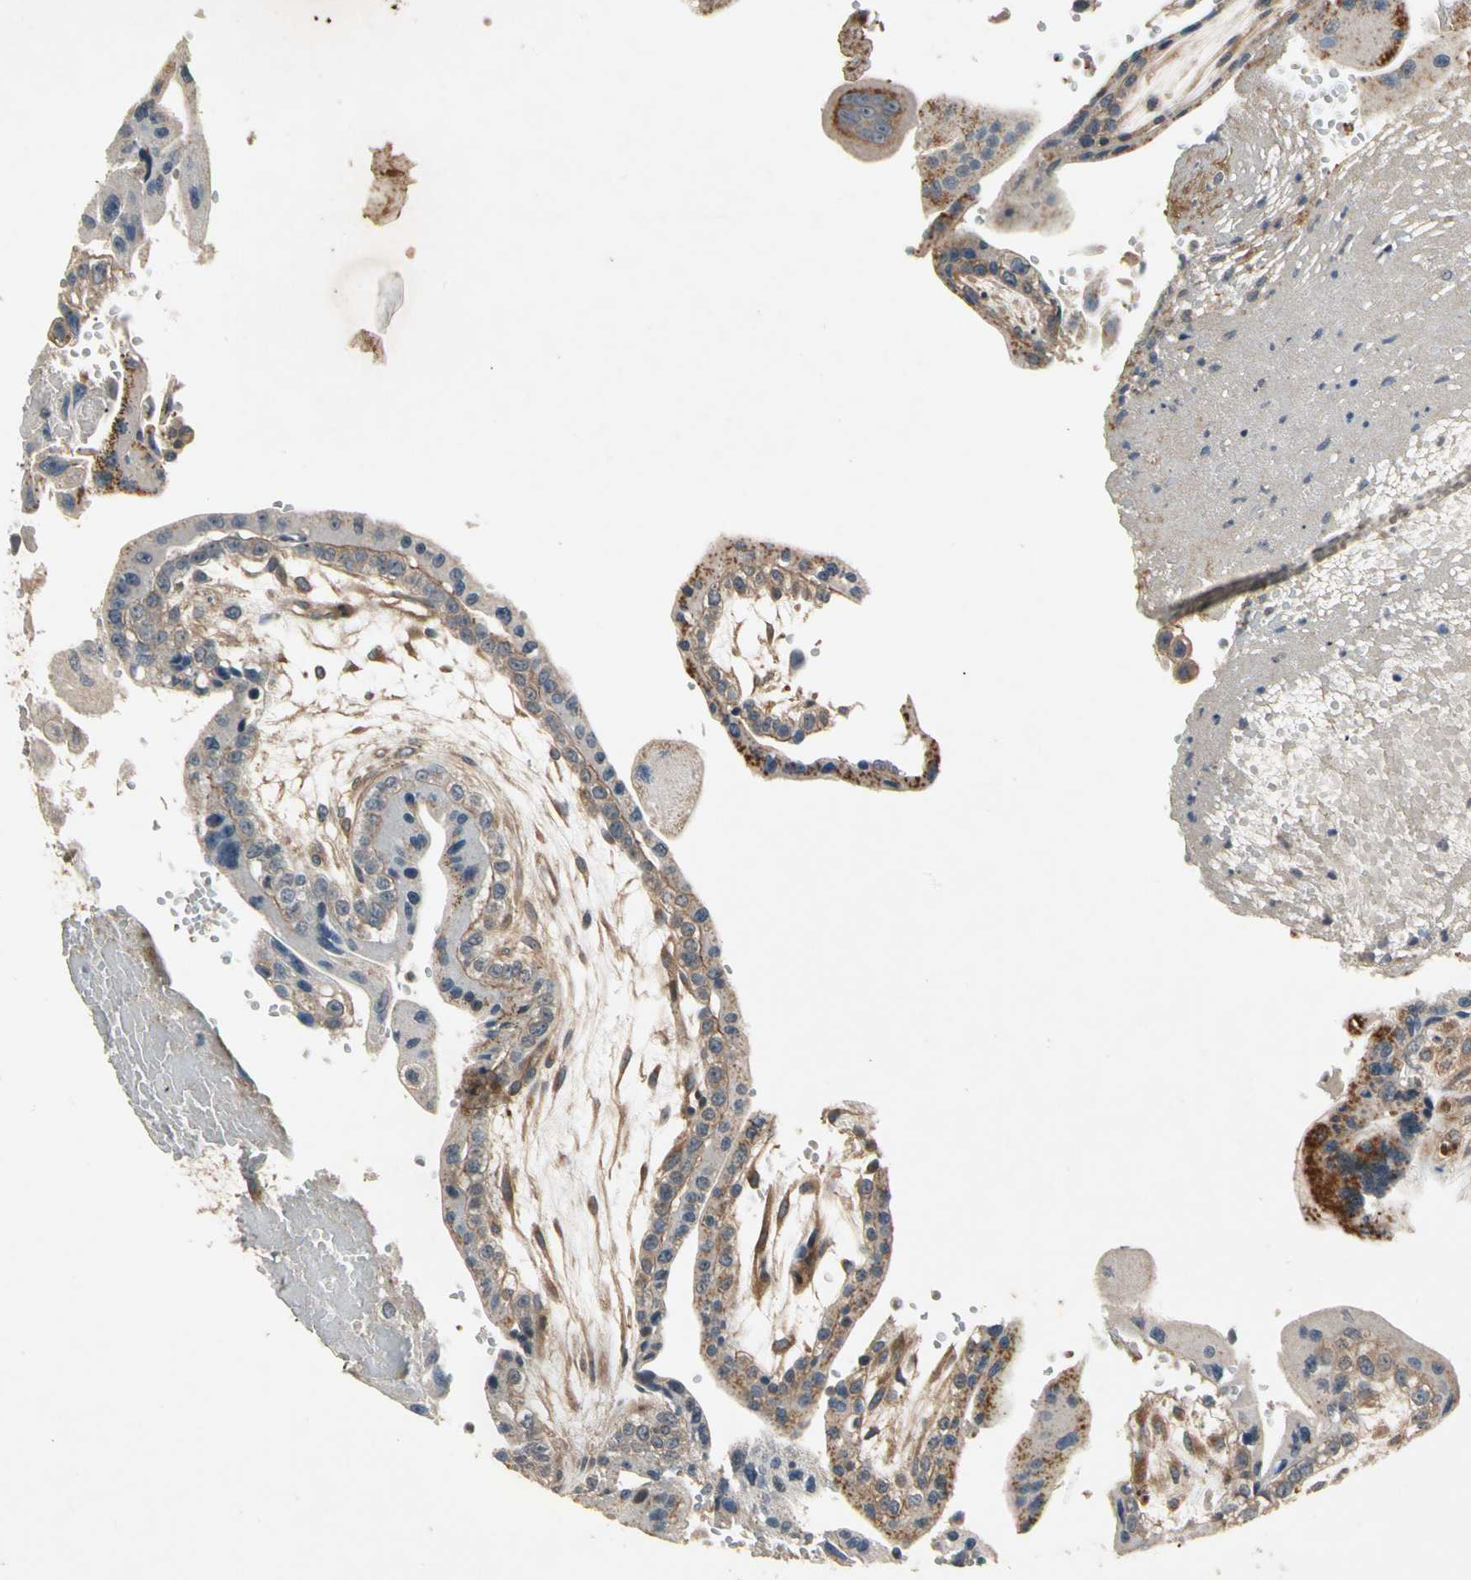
{"staining": {"intensity": "weak", "quantity": ">75%", "location": "cytoplasmic/membranous"}, "tissue": "placenta", "cell_type": "Decidual cells", "image_type": "normal", "snomed": [{"axis": "morphology", "description": "Normal tissue, NOS"}, {"axis": "topography", "description": "Placenta"}], "caption": "A high-resolution photomicrograph shows immunohistochemistry (IHC) staining of benign placenta, which shows weak cytoplasmic/membranous staining in about >75% of decidual cells. The staining is performed using DAB brown chromogen to label protein expression. The nuclei are counter-stained blue using hematoxylin.", "gene": "ROCK2", "patient": {"sex": "female", "age": 34}}